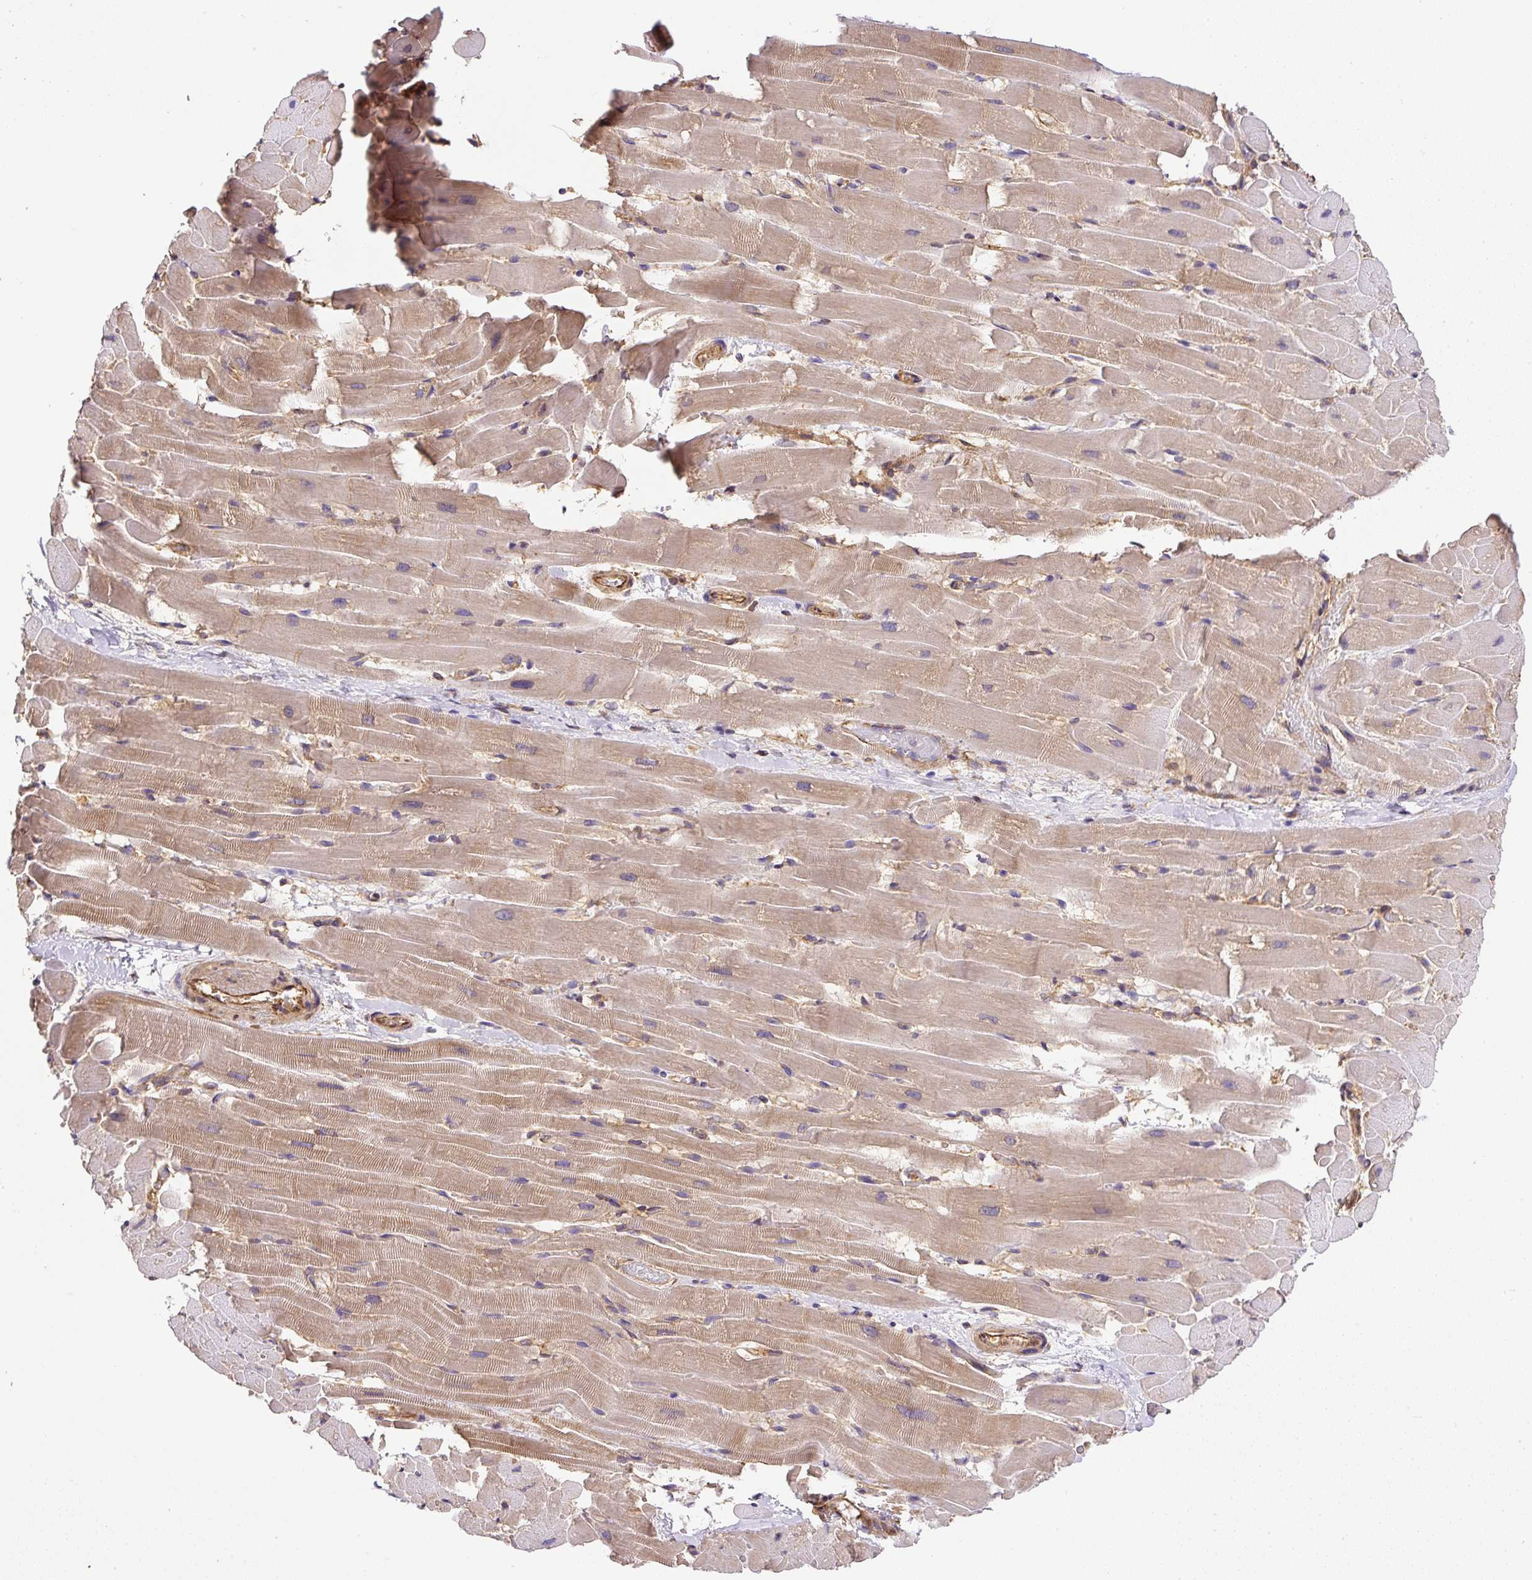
{"staining": {"intensity": "moderate", "quantity": "25%-75%", "location": "cytoplasmic/membranous"}, "tissue": "heart muscle", "cell_type": "Cardiomyocytes", "image_type": "normal", "snomed": [{"axis": "morphology", "description": "Normal tissue, NOS"}, {"axis": "topography", "description": "Heart"}], "caption": "Normal heart muscle shows moderate cytoplasmic/membranous positivity in approximately 25%-75% of cardiomyocytes.", "gene": "DCTN1", "patient": {"sex": "male", "age": 37}}